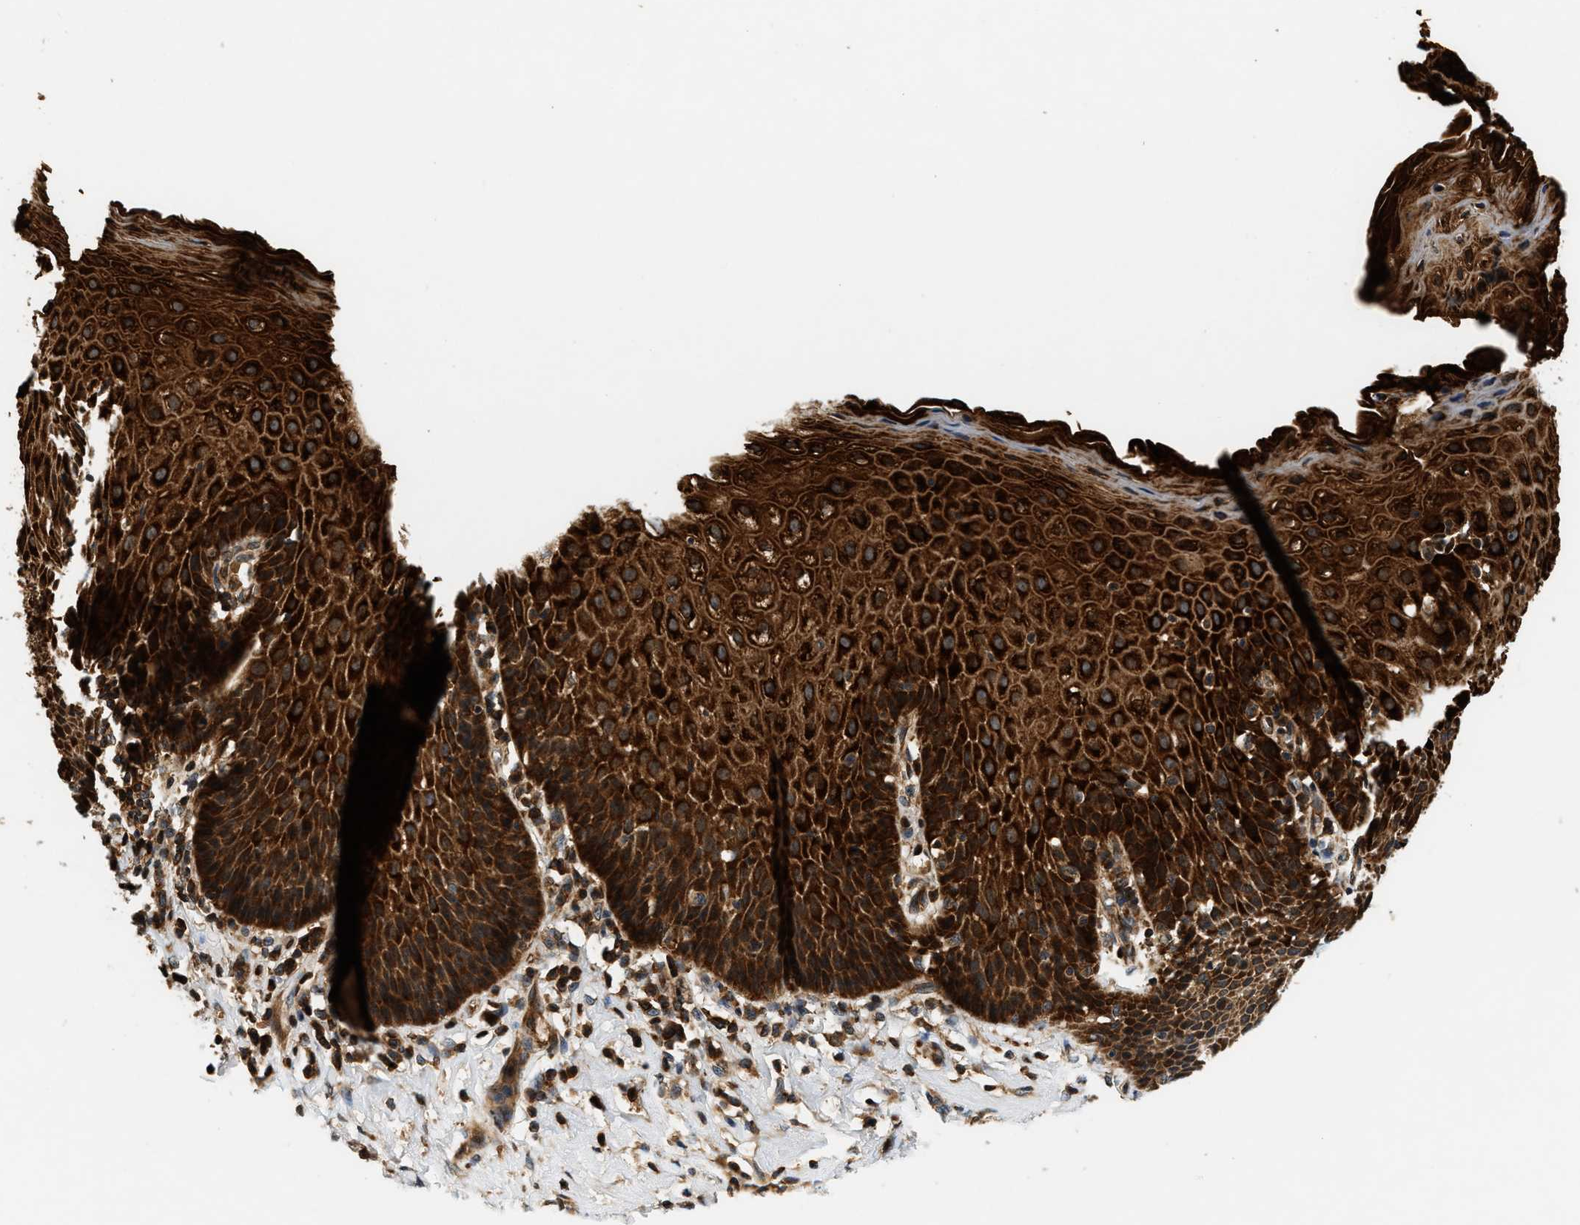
{"staining": {"intensity": "strong", "quantity": ">75%", "location": "cytoplasmic/membranous"}, "tissue": "esophagus", "cell_type": "Squamous epithelial cells", "image_type": "normal", "snomed": [{"axis": "morphology", "description": "Normal tissue, NOS"}, {"axis": "topography", "description": "Esophagus"}], "caption": "DAB (3,3'-diaminobenzidine) immunohistochemical staining of unremarkable esophagus displays strong cytoplasmic/membranous protein staining in approximately >75% of squamous epithelial cells. (DAB (3,3'-diaminobenzidine) IHC with brightfield microscopy, high magnification).", "gene": "SAMD9", "patient": {"sex": "female", "age": 61}}